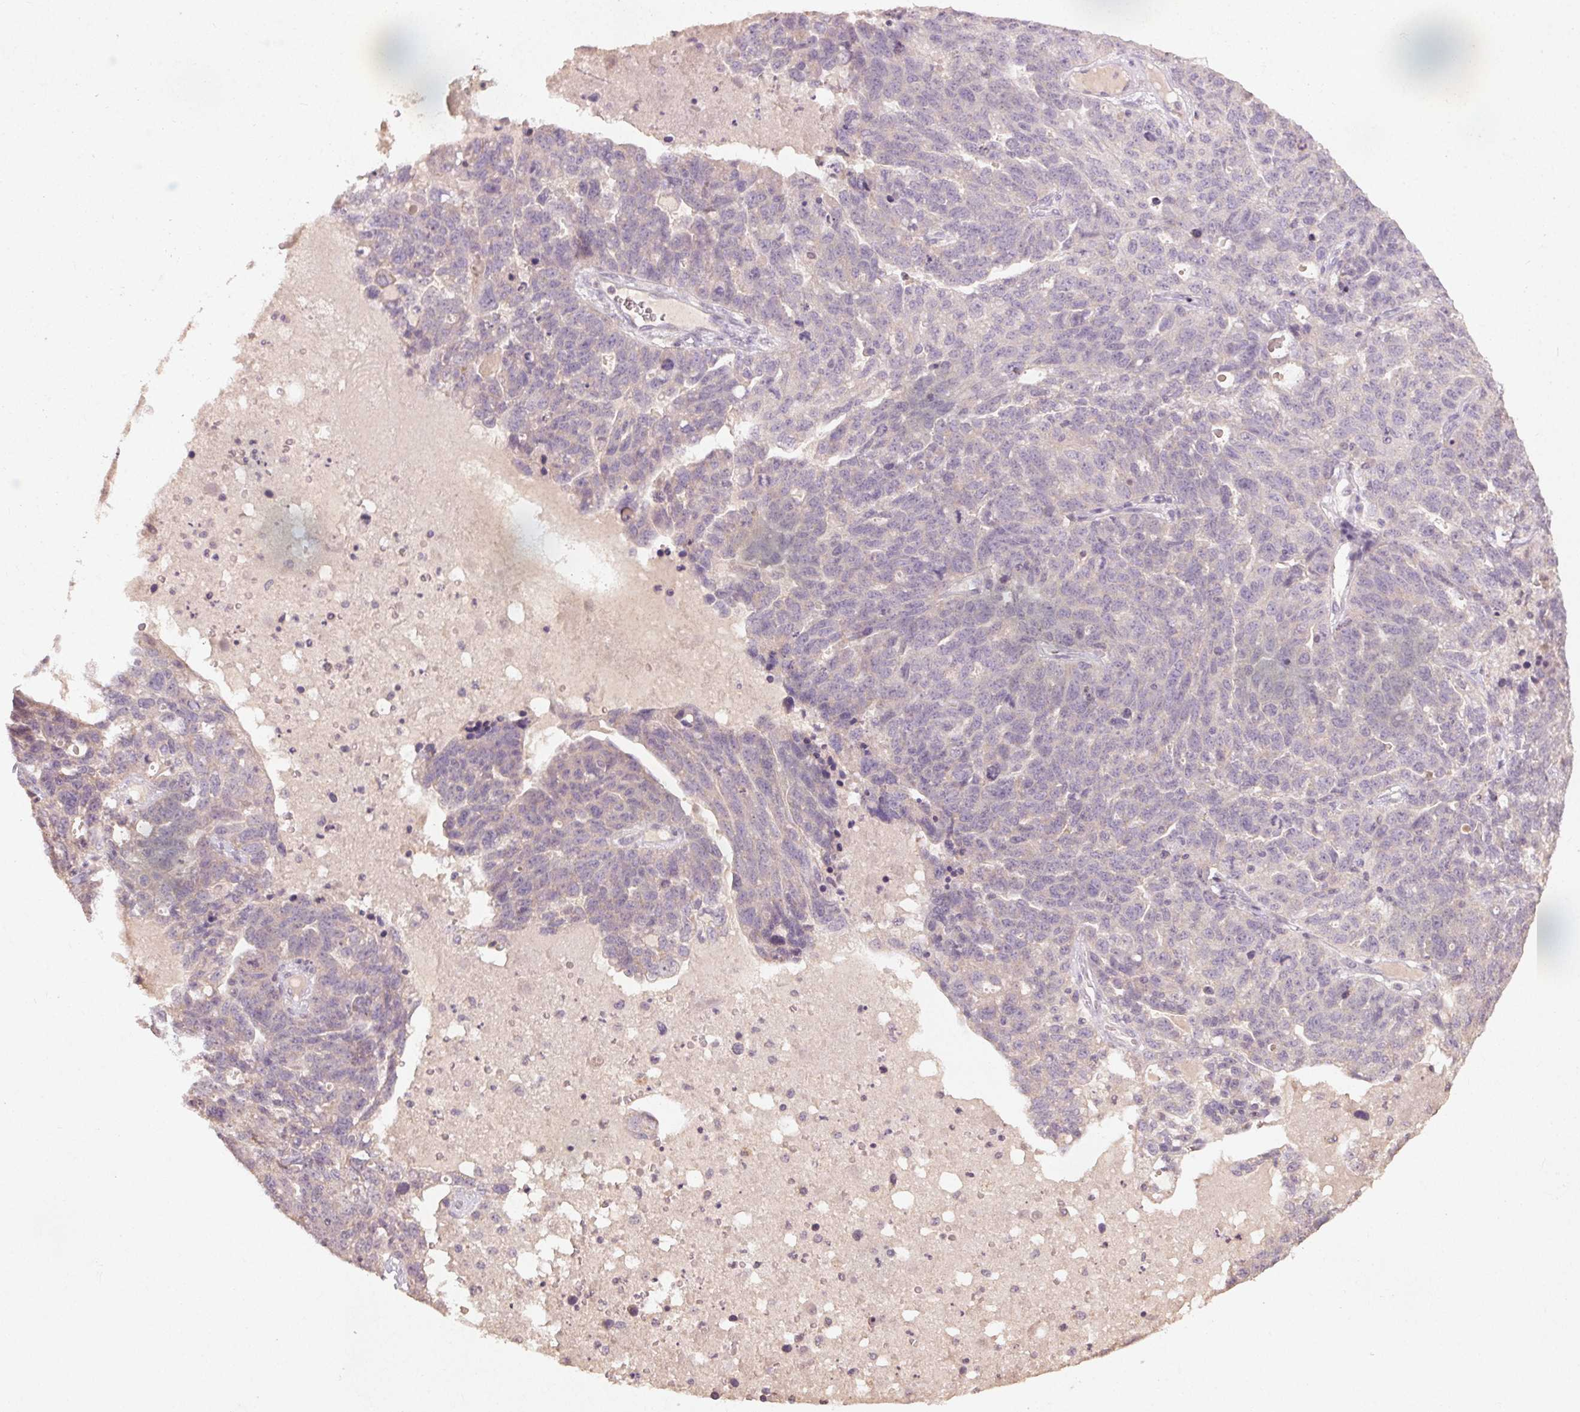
{"staining": {"intensity": "negative", "quantity": "none", "location": "none"}, "tissue": "ovarian cancer", "cell_type": "Tumor cells", "image_type": "cancer", "snomed": [{"axis": "morphology", "description": "Cystadenocarcinoma, serous, NOS"}, {"axis": "topography", "description": "Ovary"}], "caption": "Tumor cells show no significant staining in ovarian cancer.", "gene": "KLRC3", "patient": {"sex": "female", "age": 71}}